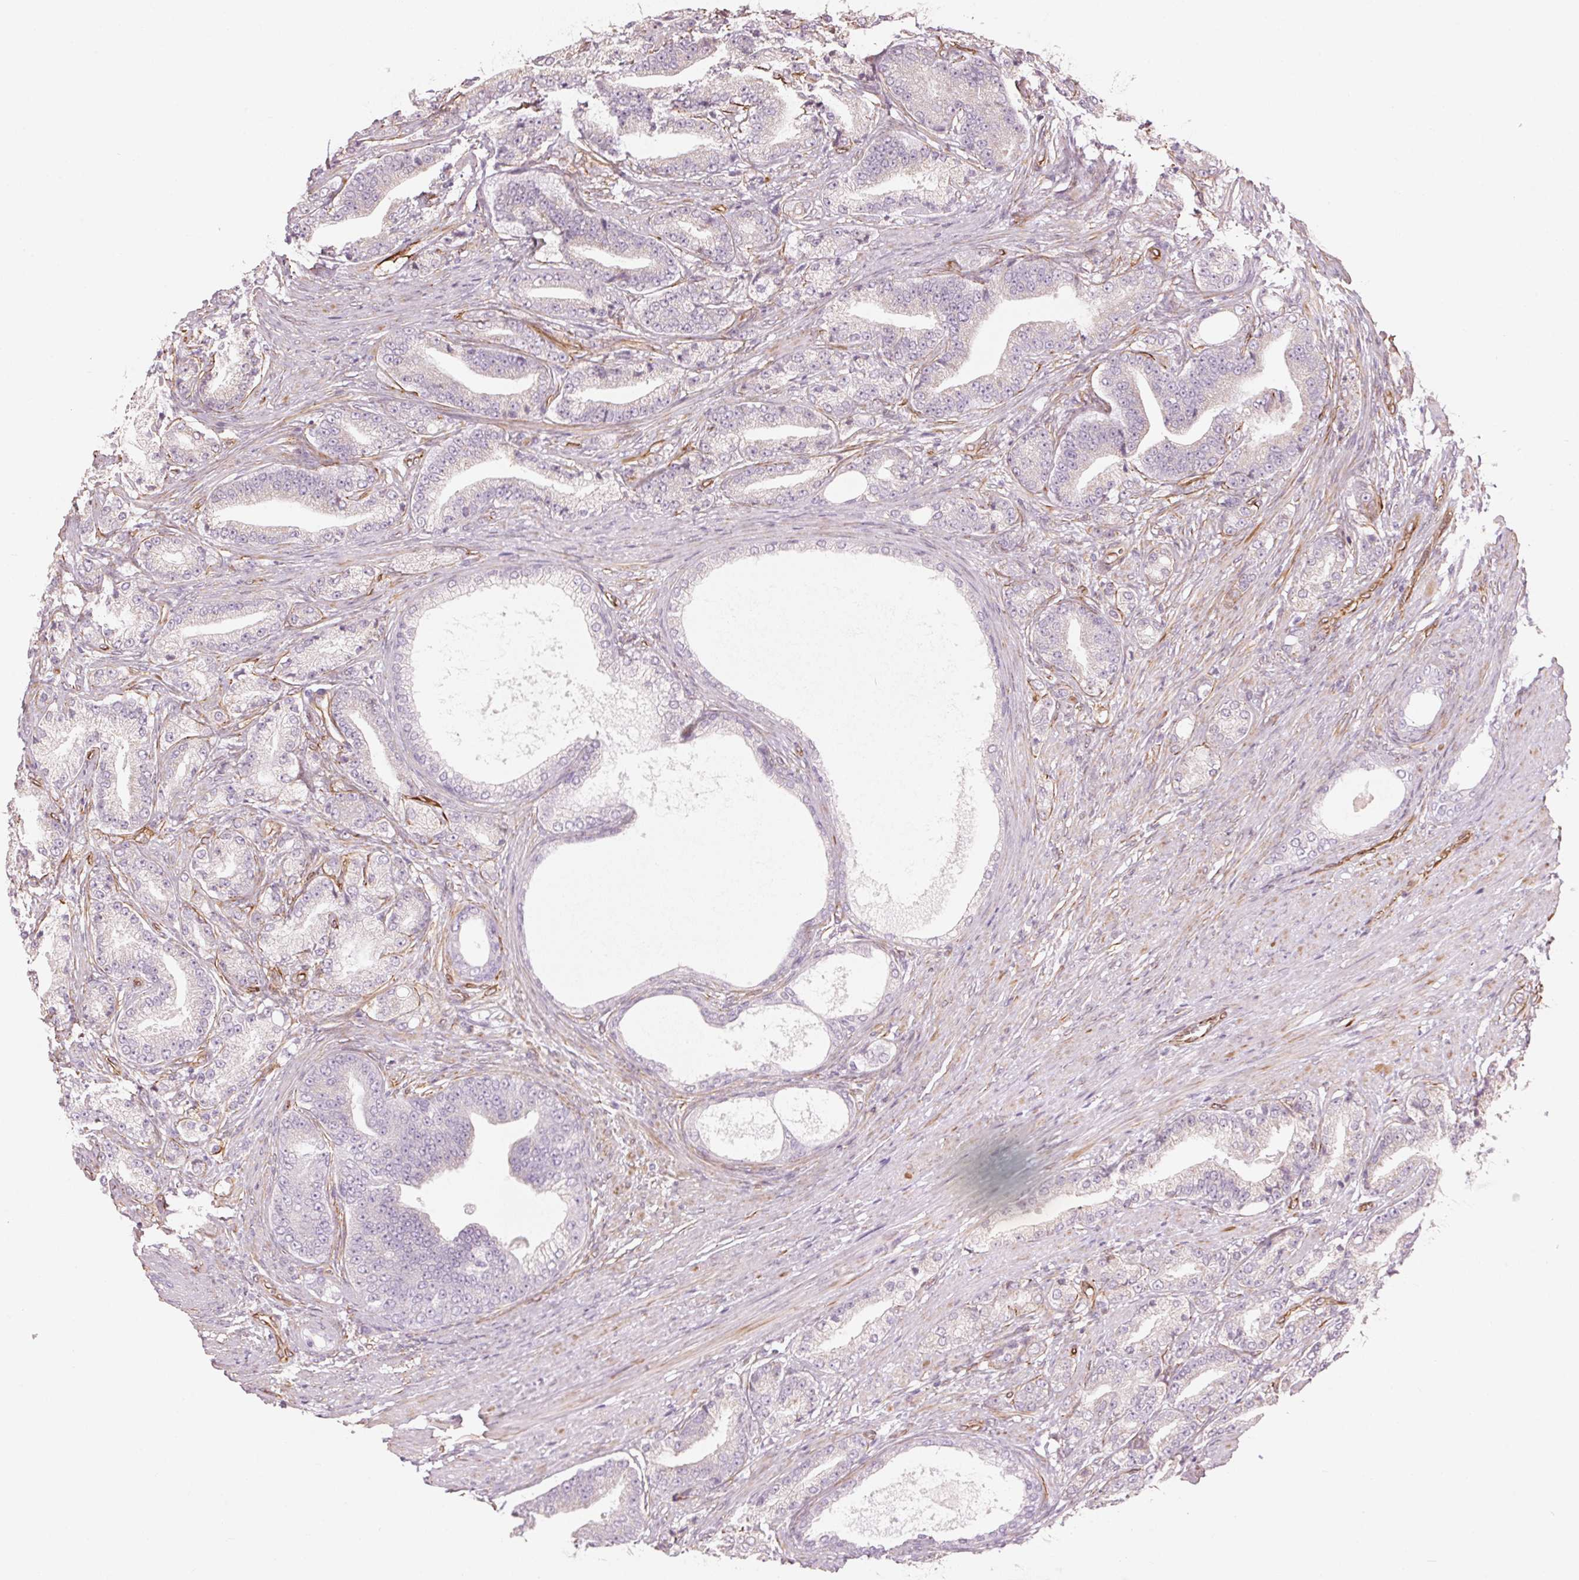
{"staining": {"intensity": "negative", "quantity": "none", "location": "none"}, "tissue": "prostate cancer", "cell_type": "Tumor cells", "image_type": "cancer", "snomed": [{"axis": "morphology", "description": "Adenocarcinoma, High grade"}, {"axis": "topography", "description": "Prostate and seminal vesicle, NOS"}], "caption": "The immunohistochemistry image has no significant positivity in tumor cells of prostate cancer (high-grade adenocarcinoma) tissue.", "gene": "CLPS", "patient": {"sex": "male", "age": 61}}